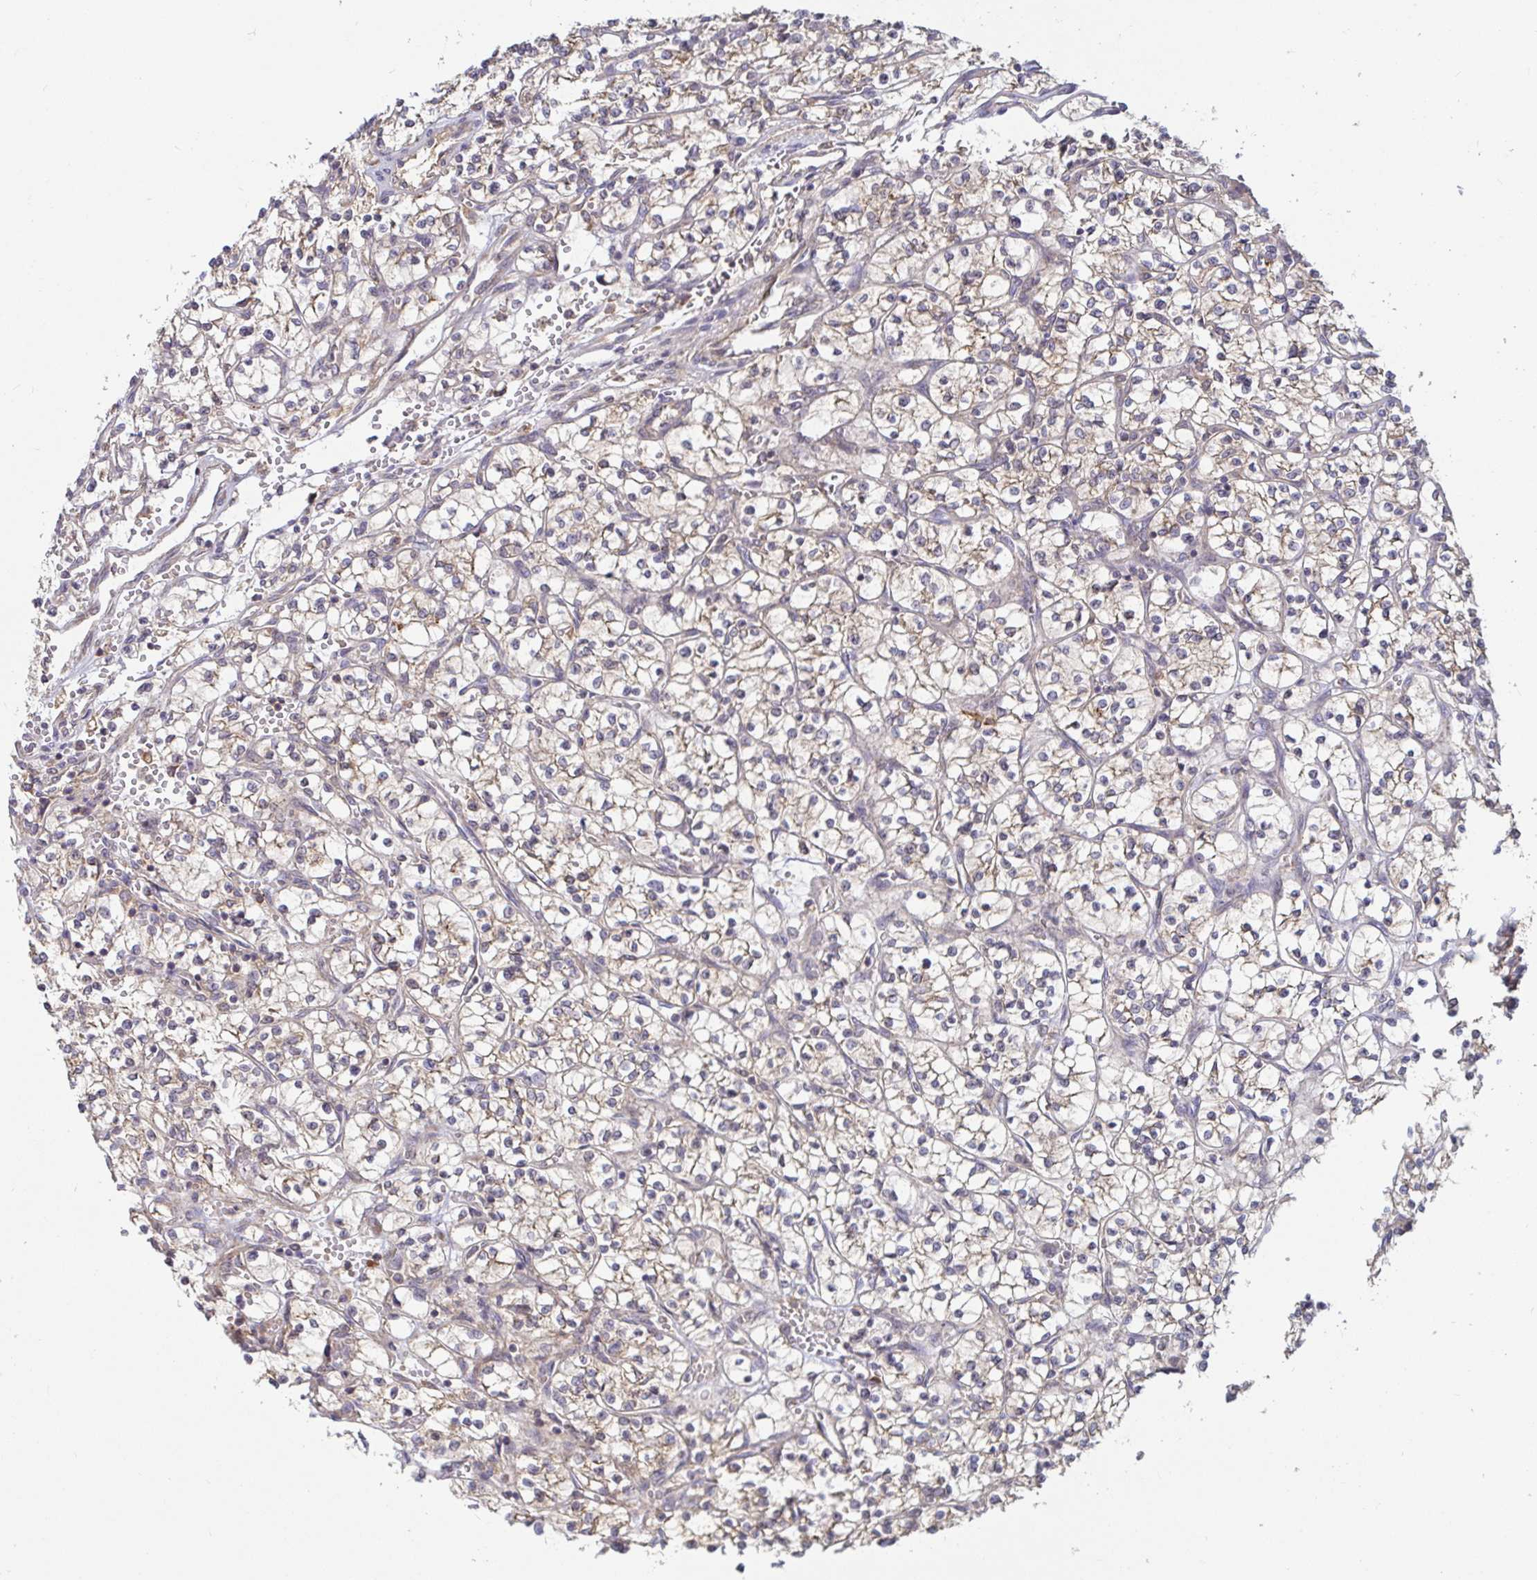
{"staining": {"intensity": "weak", "quantity": ">75%", "location": "cytoplasmic/membranous"}, "tissue": "renal cancer", "cell_type": "Tumor cells", "image_type": "cancer", "snomed": [{"axis": "morphology", "description": "Adenocarcinoma, NOS"}, {"axis": "topography", "description": "Kidney"}], "caption": "DAB immunohistochemical staining of human renal cancer reveals weak cytoplasmic/membranous protein positivity in approximately >75% of tumor cells. The staining was performed using DAB (3,3'-diaminobenzidine), with brown indicating positive protein expression. Nuclei are stained blue with hematoxylin.", "gene": "LARP1", "patient": {"sex": "female", "age": 64}}